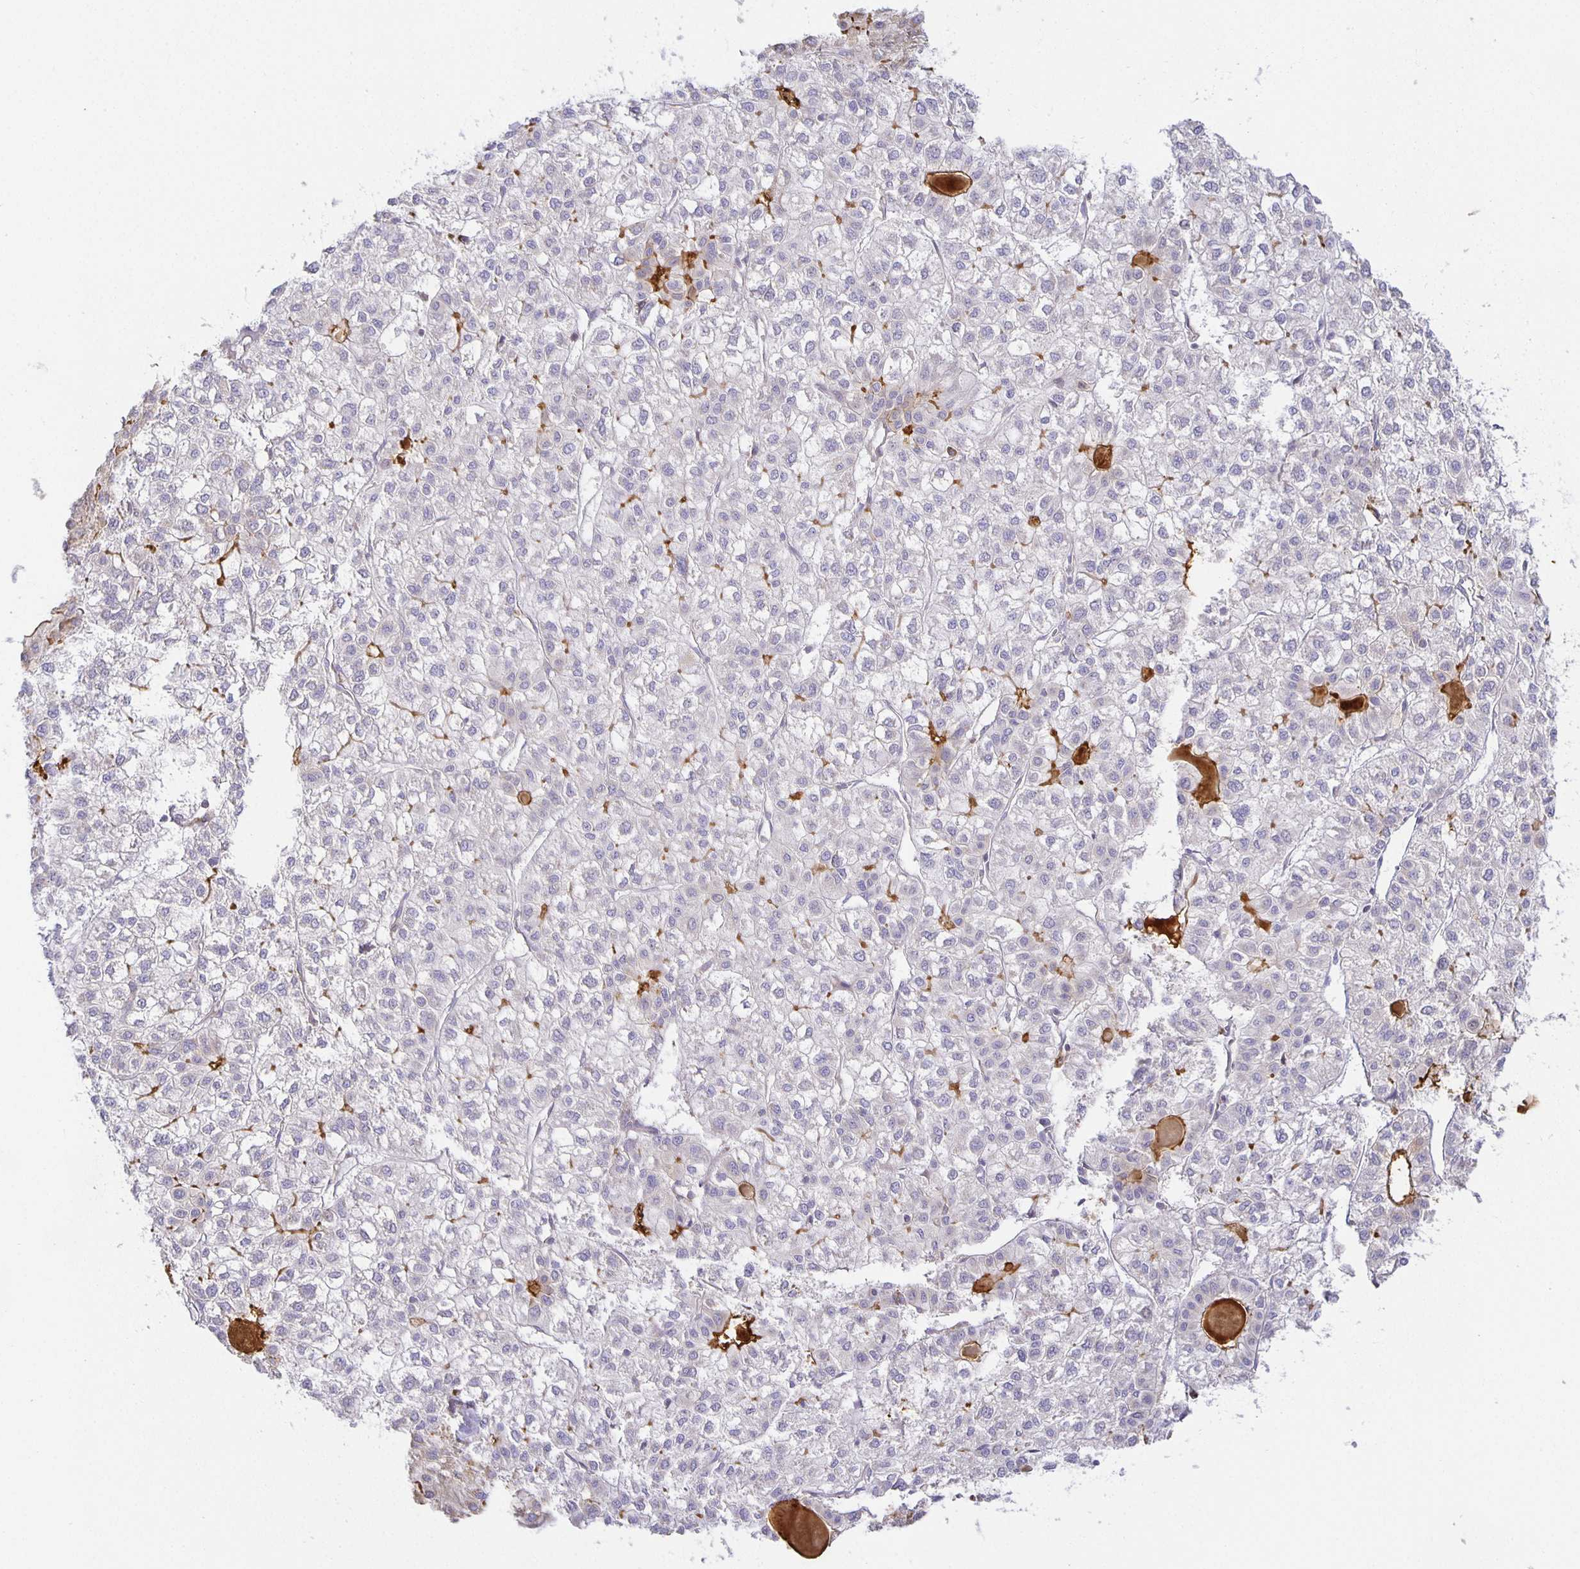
{"staining": {"intensity": "negative", "quantity": "none", "location": "none"}, "tissue": "liver cancer", "cell_type": "Tumor cells", "image_type": "cancer", "snomed": [{"axis": "morphology", "description": "Carcinoma, Hepatocellular, NOS"}, {"axis": "topography", "description": "Liver"}], "caption": "Histopathology image shows no protein staining in tumor cells of liver cancer tissue. (Brightfield microscopy of DAB (3,3'-diaminobenzidine) immunohistochemistry at high magnification).", "gene": "FLRT3", "patient": {"sex": "female", "age": 43}}